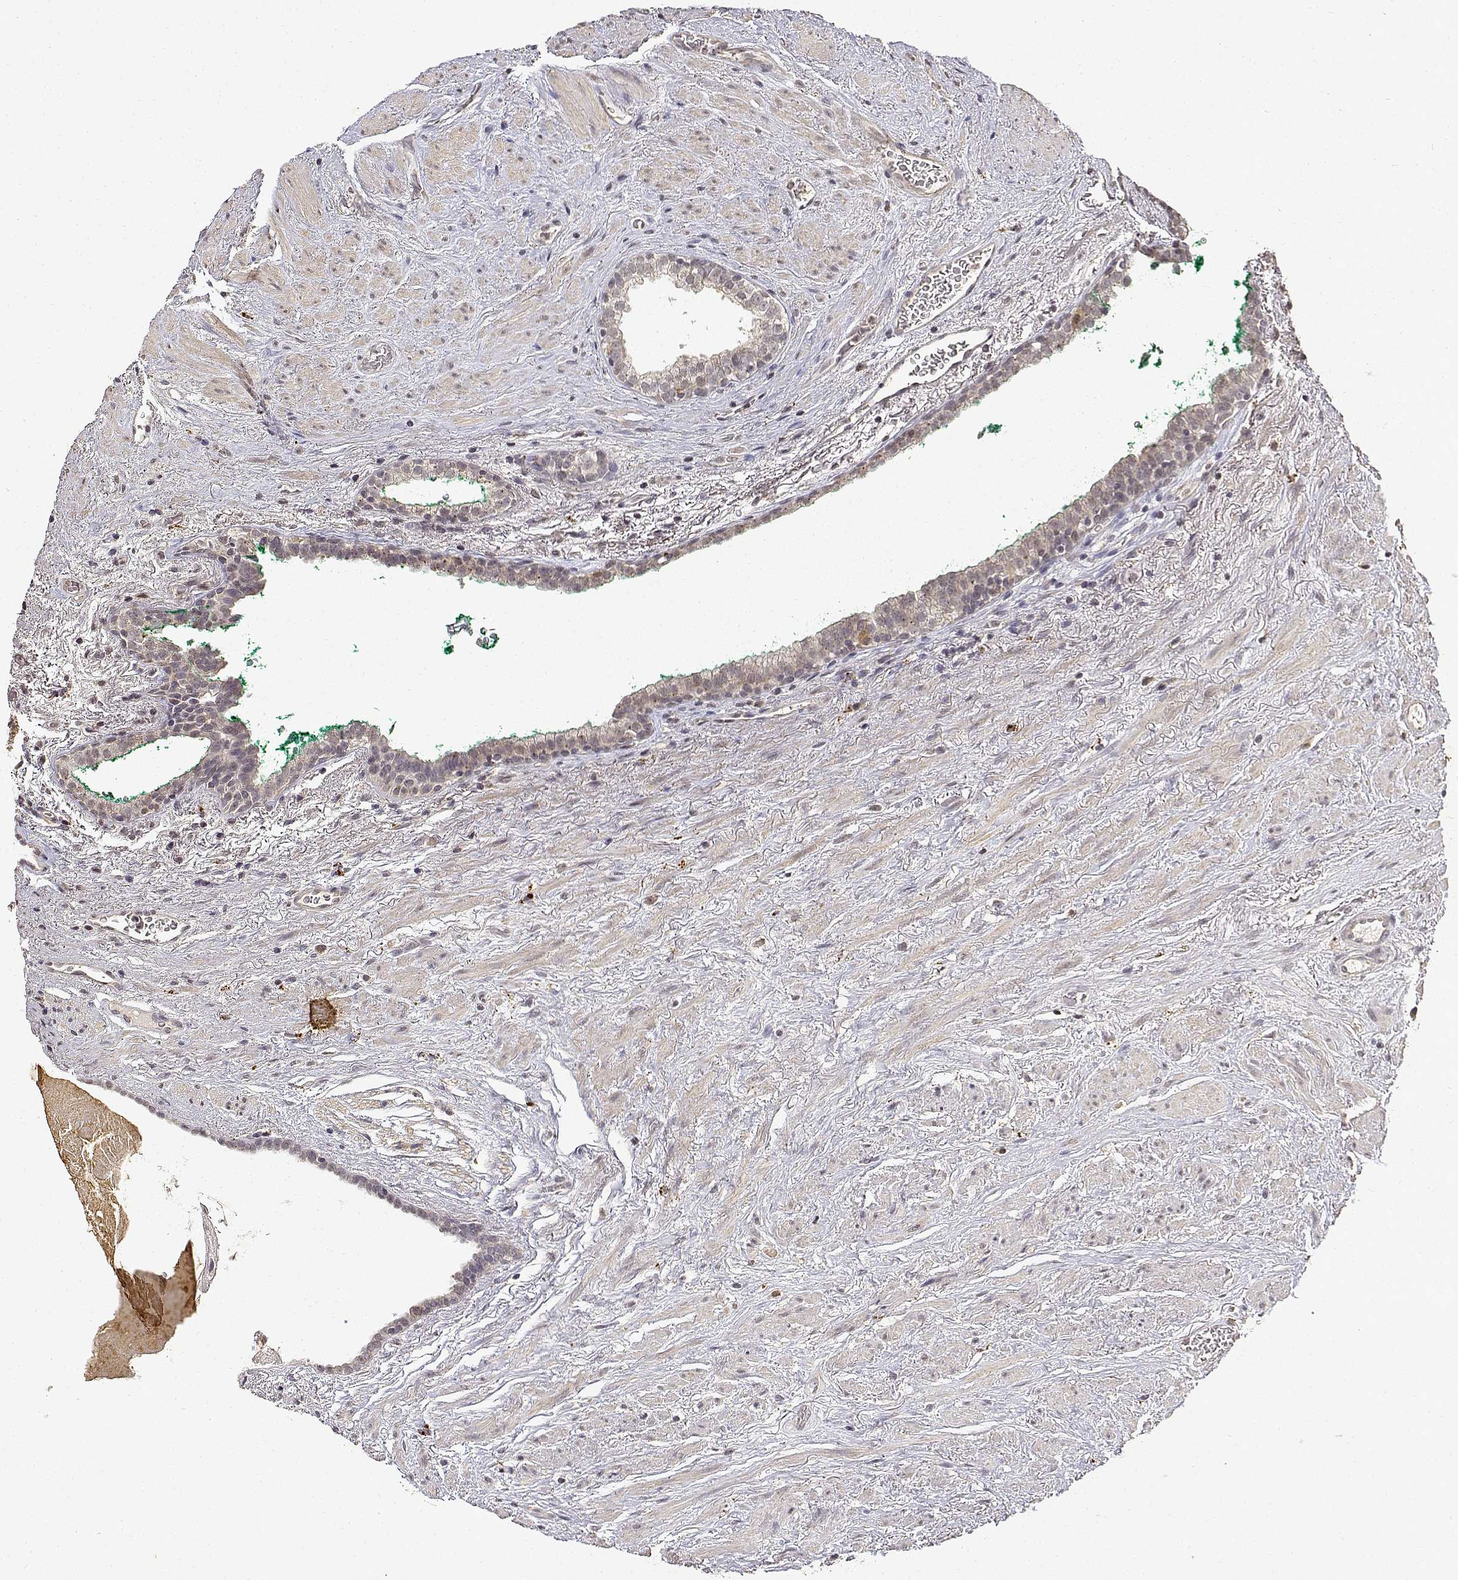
{"staining": {"intensity": "negative", "quantity": "none", "location": "none"}, "tissue": "prostate cancer", "cell_type": "Tumor cells", "image_type": "cancer", "snomed": [{"axis": "morphology", "description": "Adenocarcinoma, High grade"}, {"axis": "topography", "description": "Prostate"}], "caption": "A high-resolution image shows IHC staining of adenocarcinoma (high-grade) (prostate), which reveals no significant positivity in tumor cells. Nuclei are stained in blue.", "gene": "BDNF", "patient": {"sex": "male", "age": 65}}